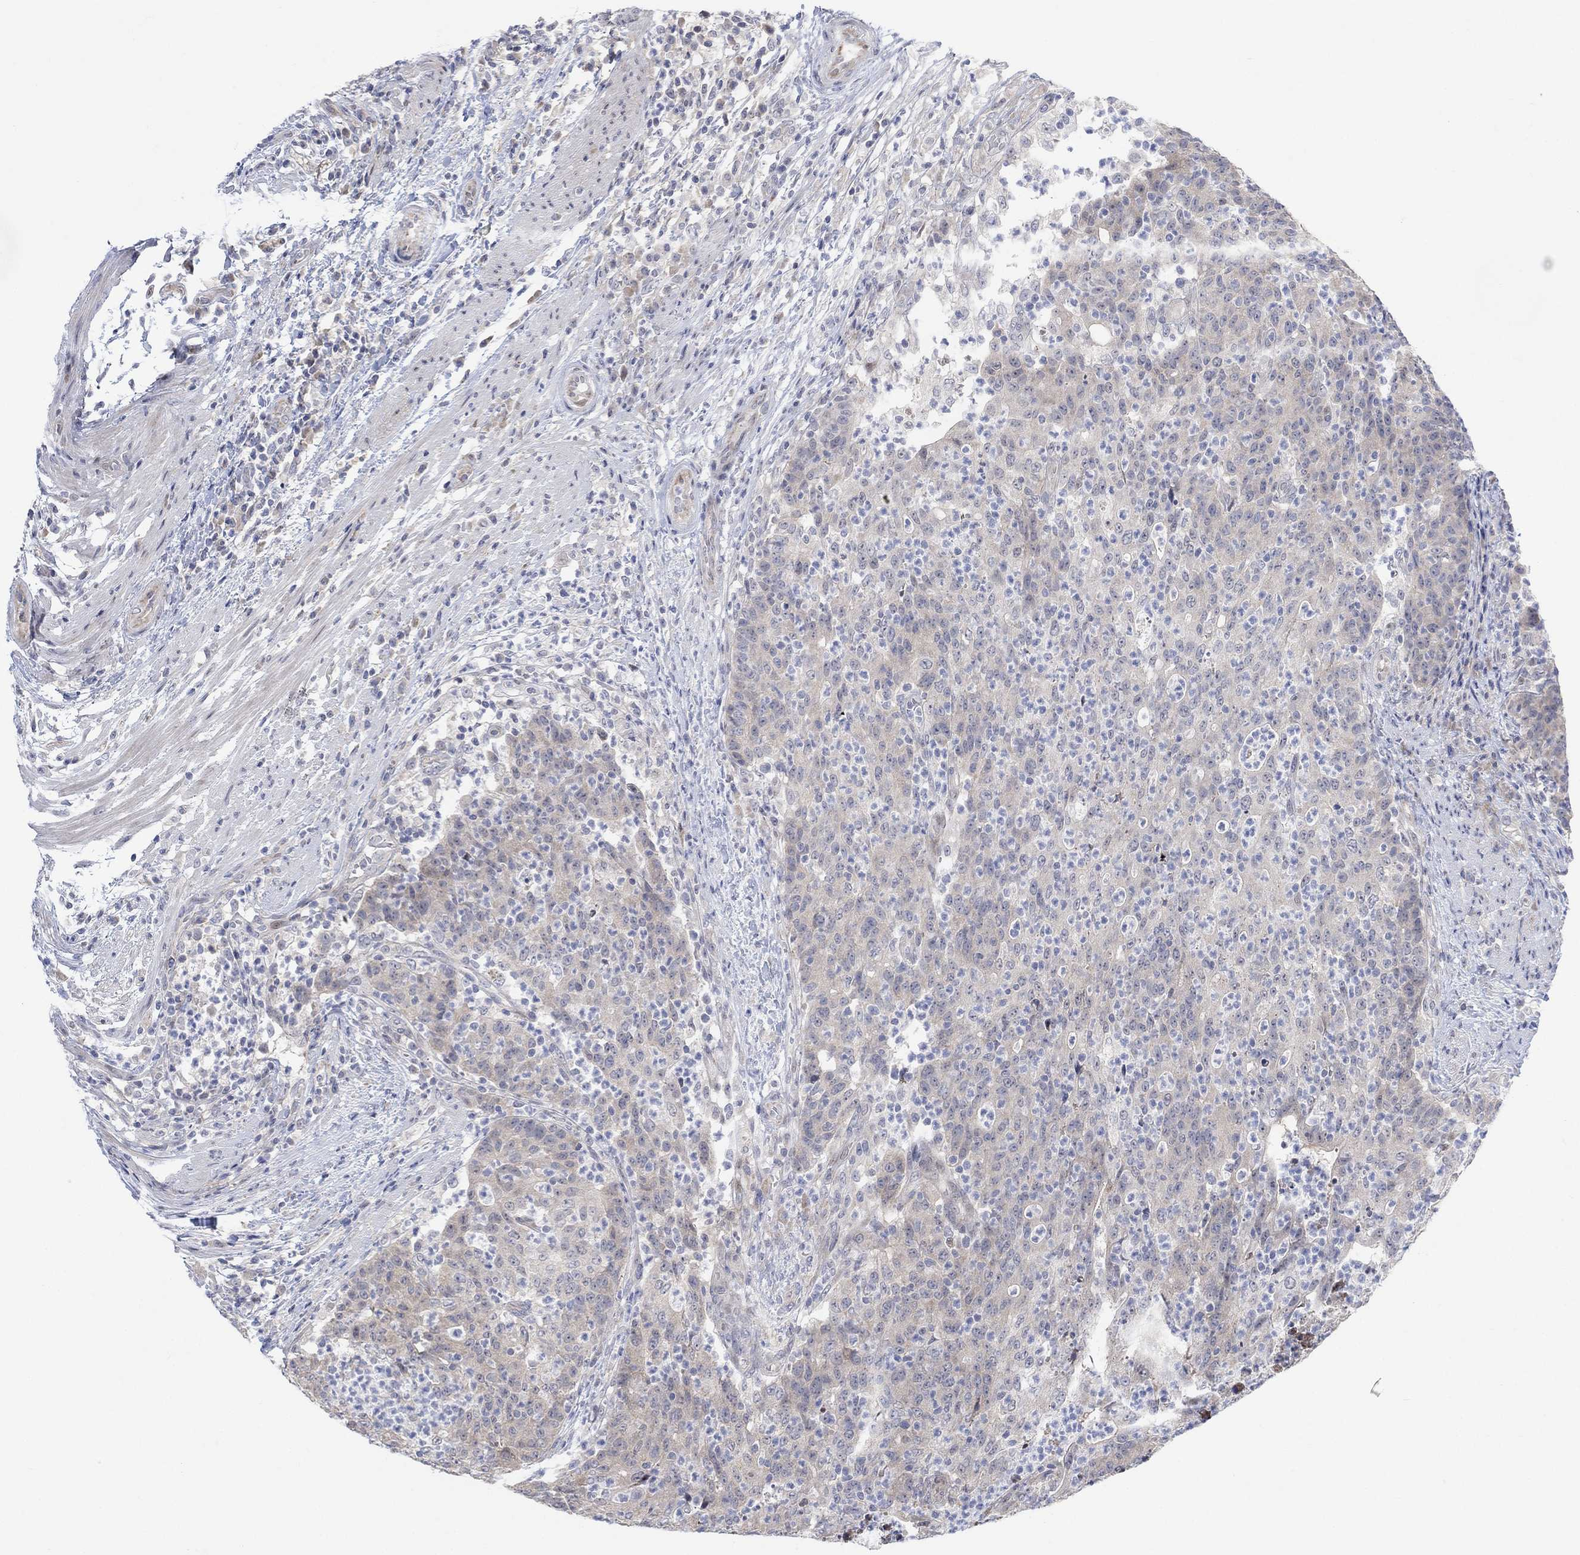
{"staining": {"intensity": "negative", "quantity": "none", "location": "none"}, "tissue": "colorectal cancer", "cell_type": "Tumor cells", "image_type": "cancer", "snomed": [{"axis": "morphology", "description": "Adenocarcinoma, NOS"}, {"axis": "topography", "description": "Colon"}], "caption": "Immunohistochemical staining of human colorectal cancer (adenocarcinoma) exhibits no significant expression in tumor cells.", "gene": "CNTF", "patient": {"sex": "male", "age": 70}}